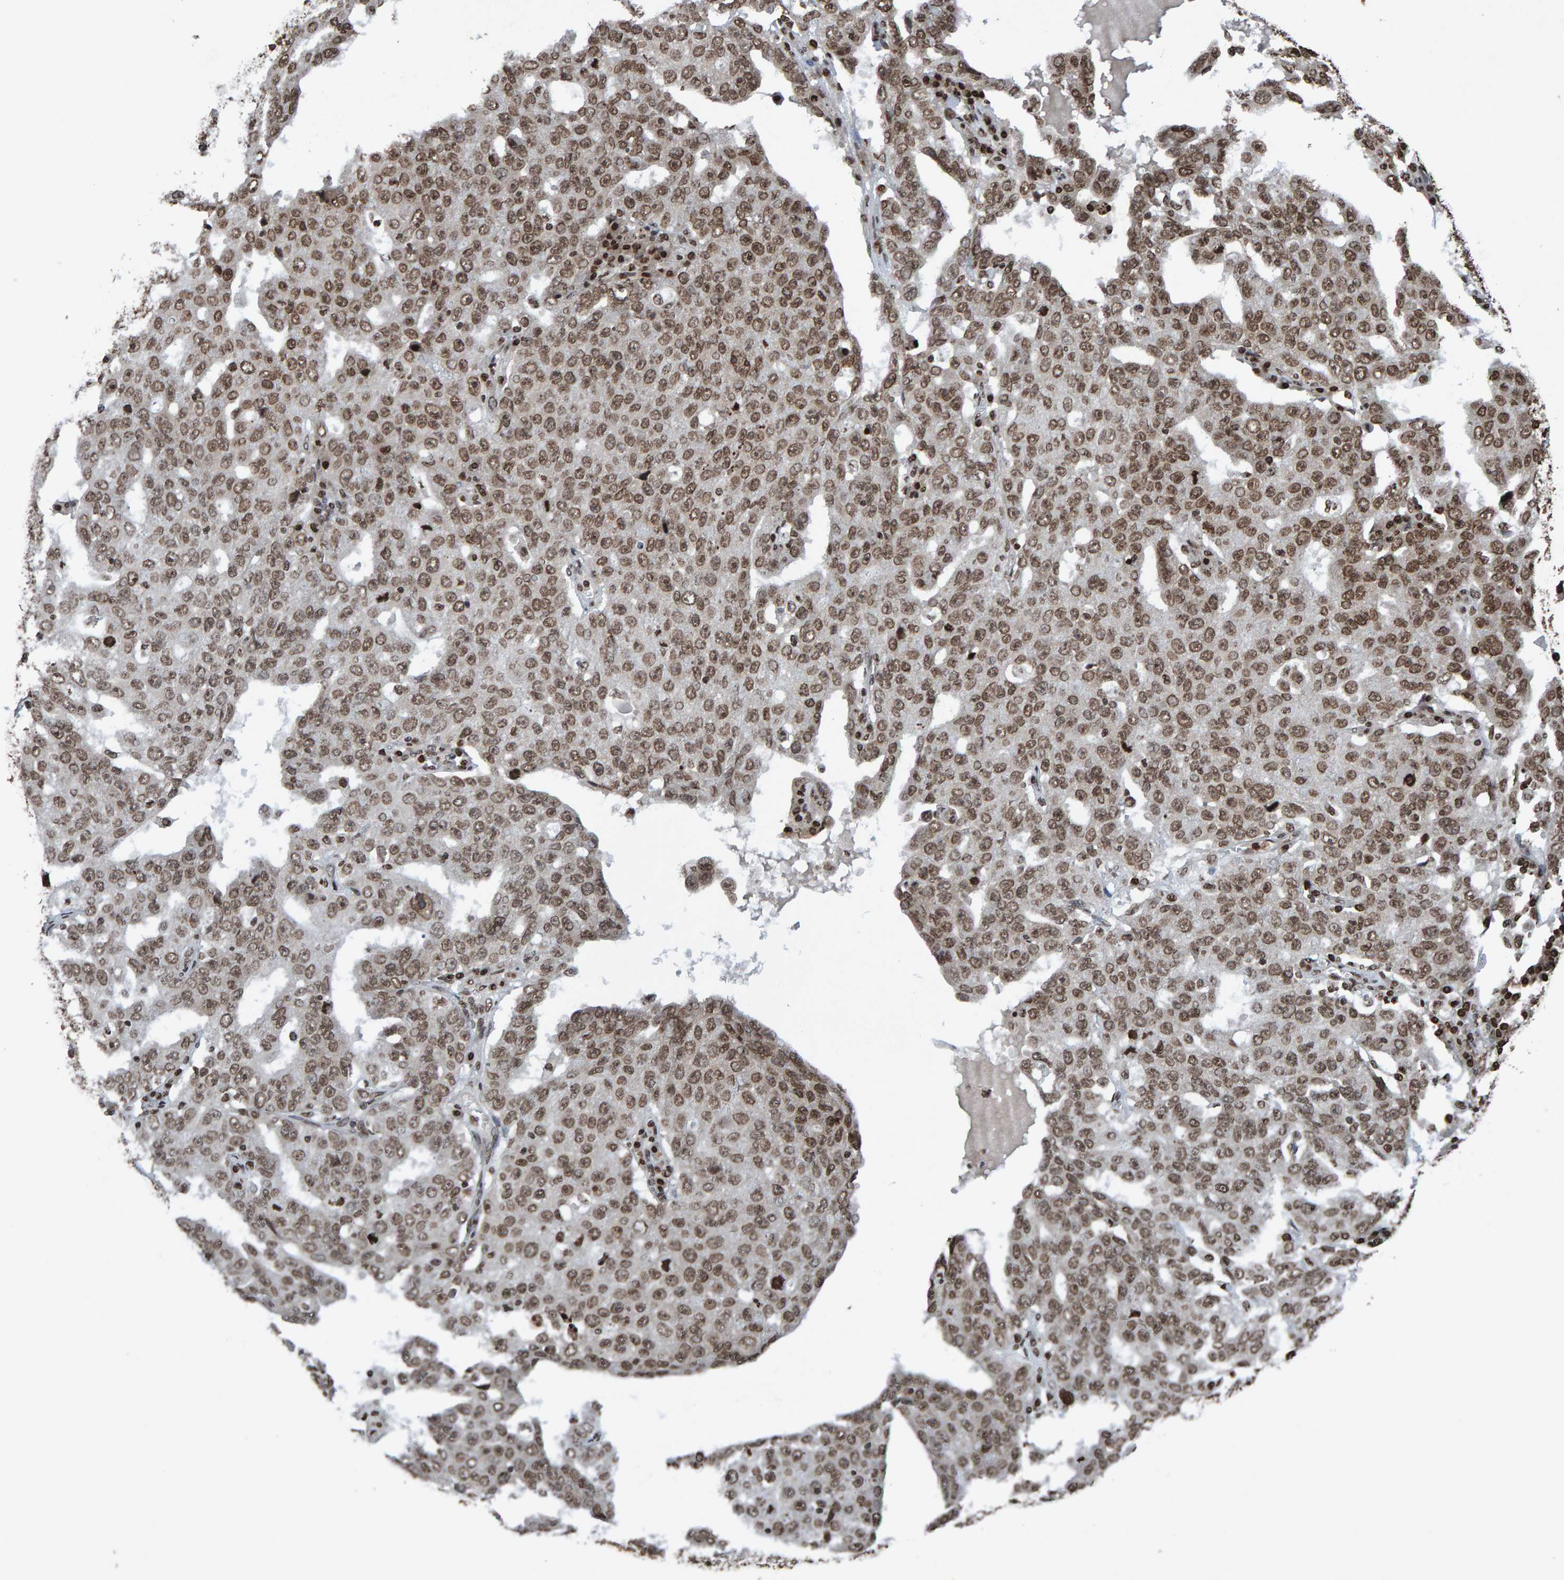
{"staining": {"intensity": "strong", "quantity": ">75%", "location": "nuclear"}, "tissue": "ovarian cancer", "cell_type": "Tumor cells", "image_type": "cancer", "snomed": [{"axis": "morphology", "description": "Carcinoma, endometroid"}, {"axis": "topography", "description": "Ovary"}], "caption": "A brown stain shows strong nuclear positivity of a protein in ovarian cancer (endometroid carcinoma) tumor cells.", "gene": "H2AZ1", "patient": {"sex": "female", "age": 62}}